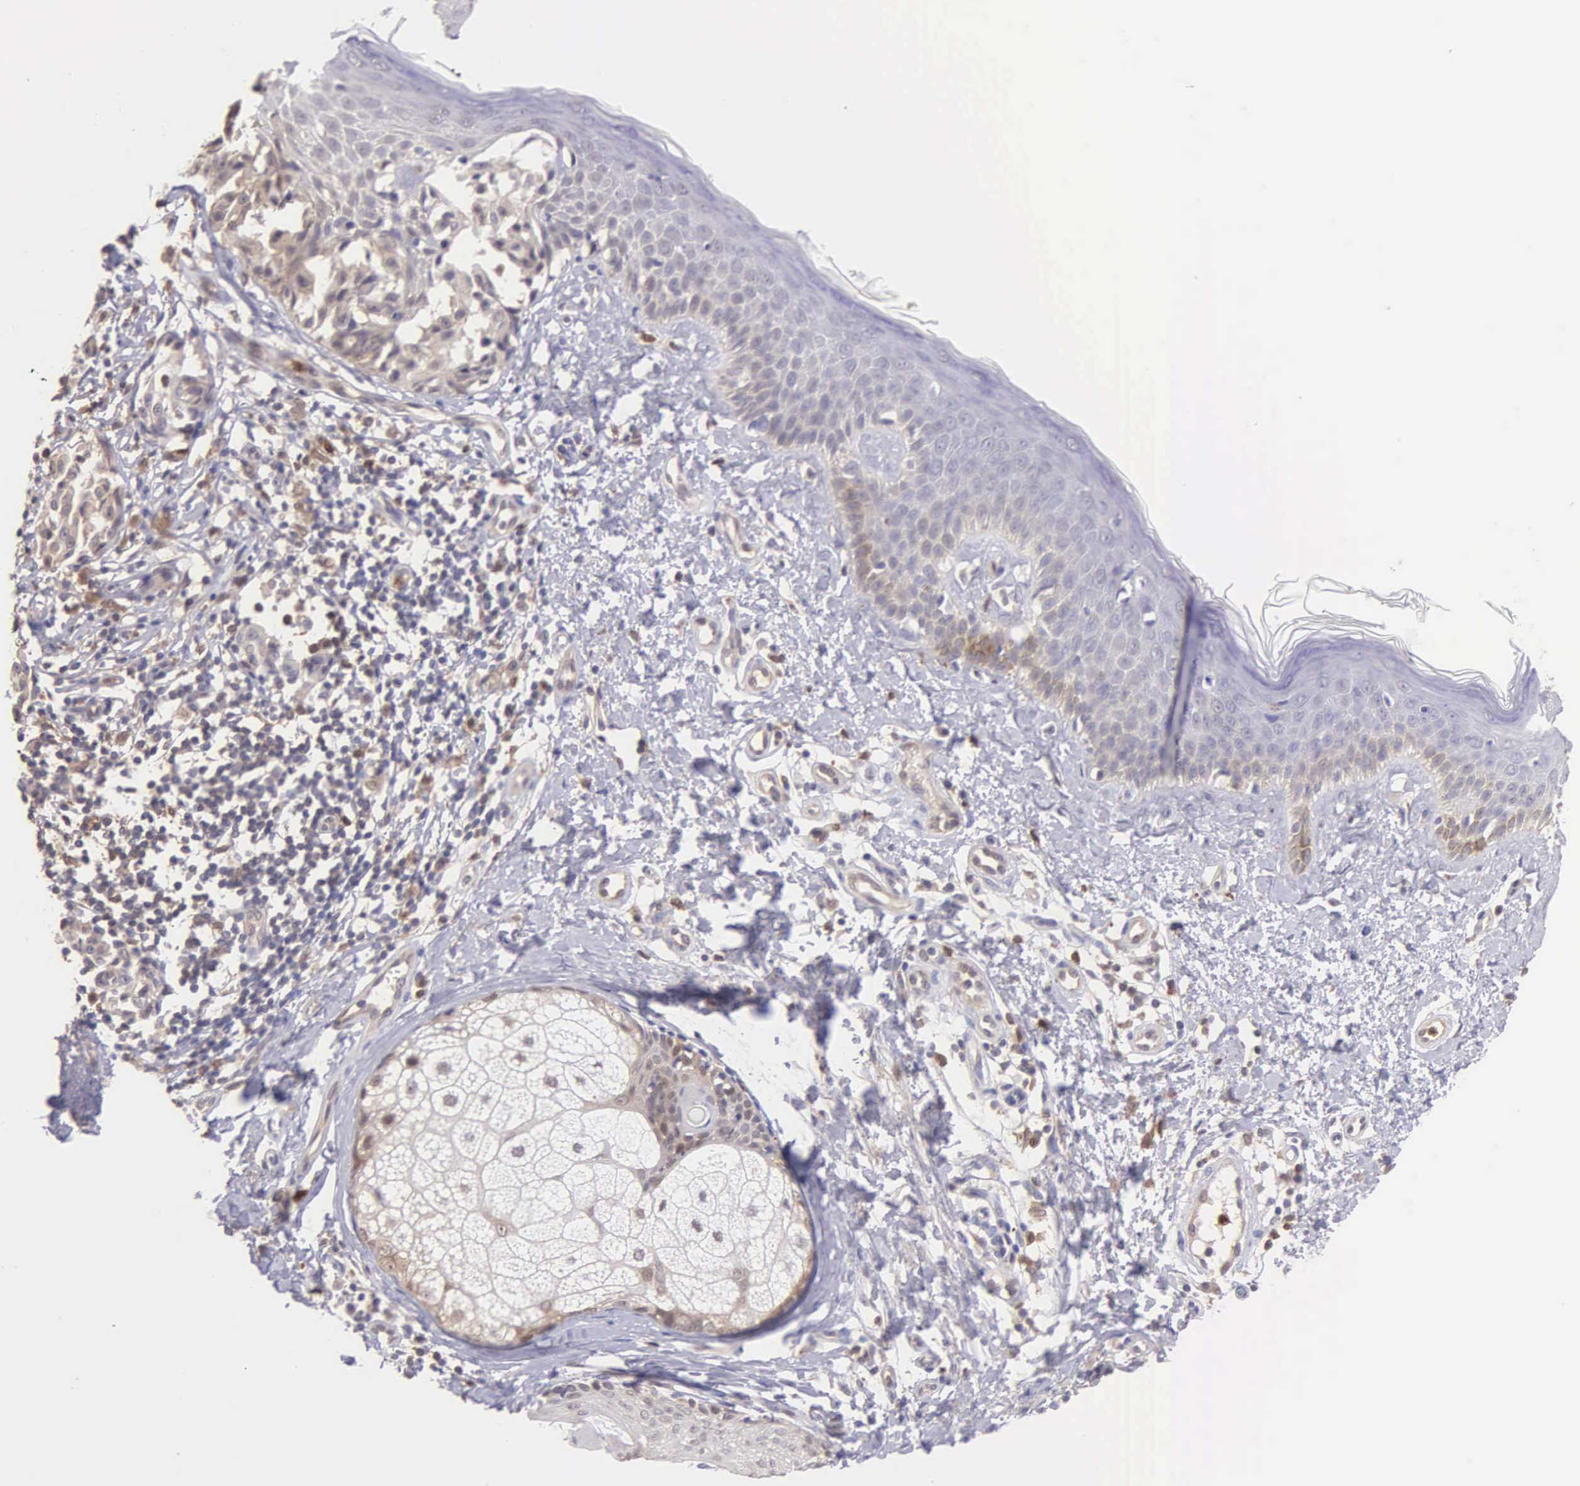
{"staining": {"intensity": "weak", "quantity": ">75%", "location": "cytoplasmic/membranous"}, "tissue": "melanoma", "cell_type": "Tumor cells", "image_type": "cancer", "snomed": [{"axis": "morphology", "description": "Malignant melanoma, NOS"}, {"axis": "topography", "description": "Skin"}], "caption": "High-magnification brightfield microscopy of melanoma stained with DAB (brown) and counterstained with hematoxylin (blue). tumor cells exhibit weak cytoplasmic/membranous staining is appreciated in about>75% of cells.", "gene": "BID", "patient": {"sex": "male", "age": 49}}